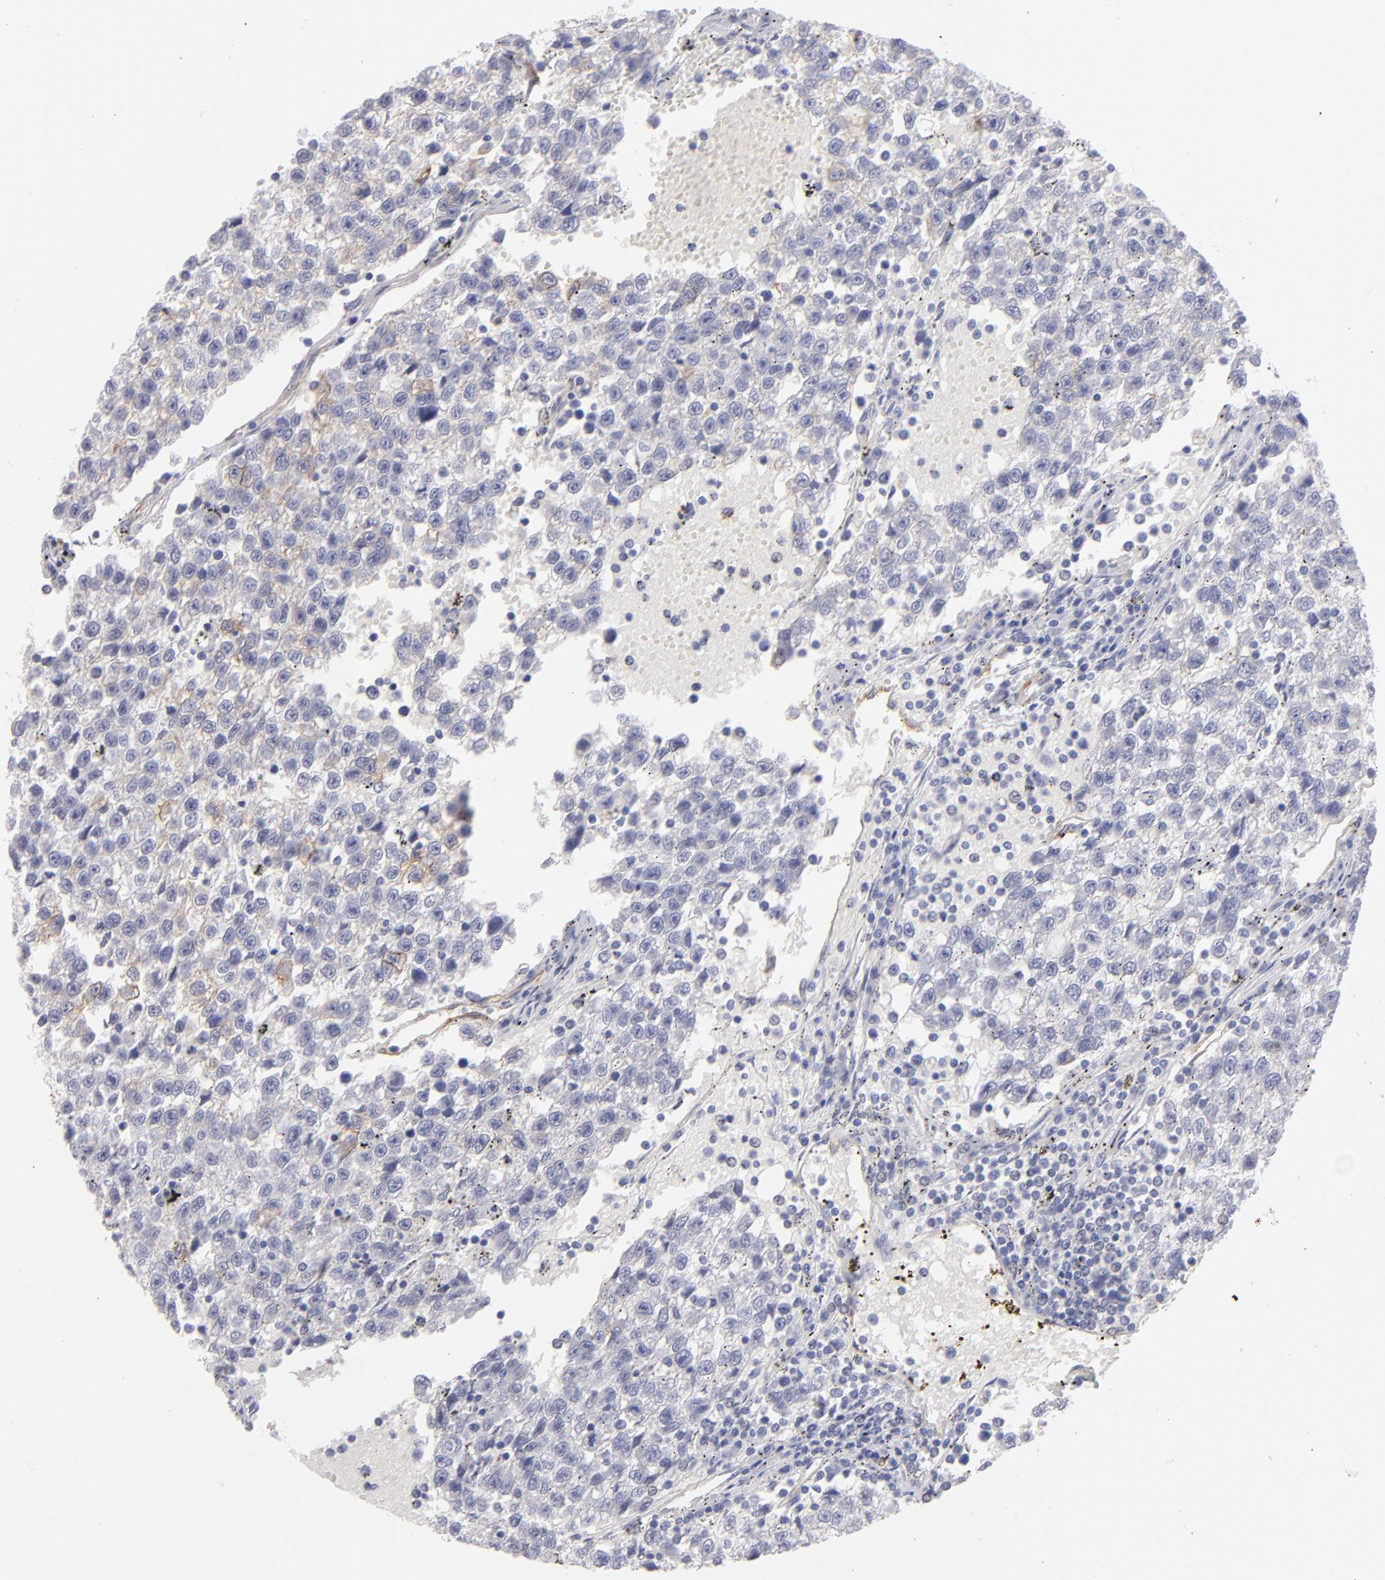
{"staining": {"intensity": "negative", "quantity": "none", "location": "none"}, "tissue": "testis cancer", "cell_type": "Tumor cells", "image_type": "cancer", "snomed": [{"axis": "morphology", "description": "Seminoma, NOS"}, {"axis": "topography", "description": "Testis"}], "caption": "Testis cancer (seminoma) was stained to show a protein in brown. There is no significant positivity in tumor cells.", "gene": "AHNAK2", "patient": {"sex": "male", "age": 35}}